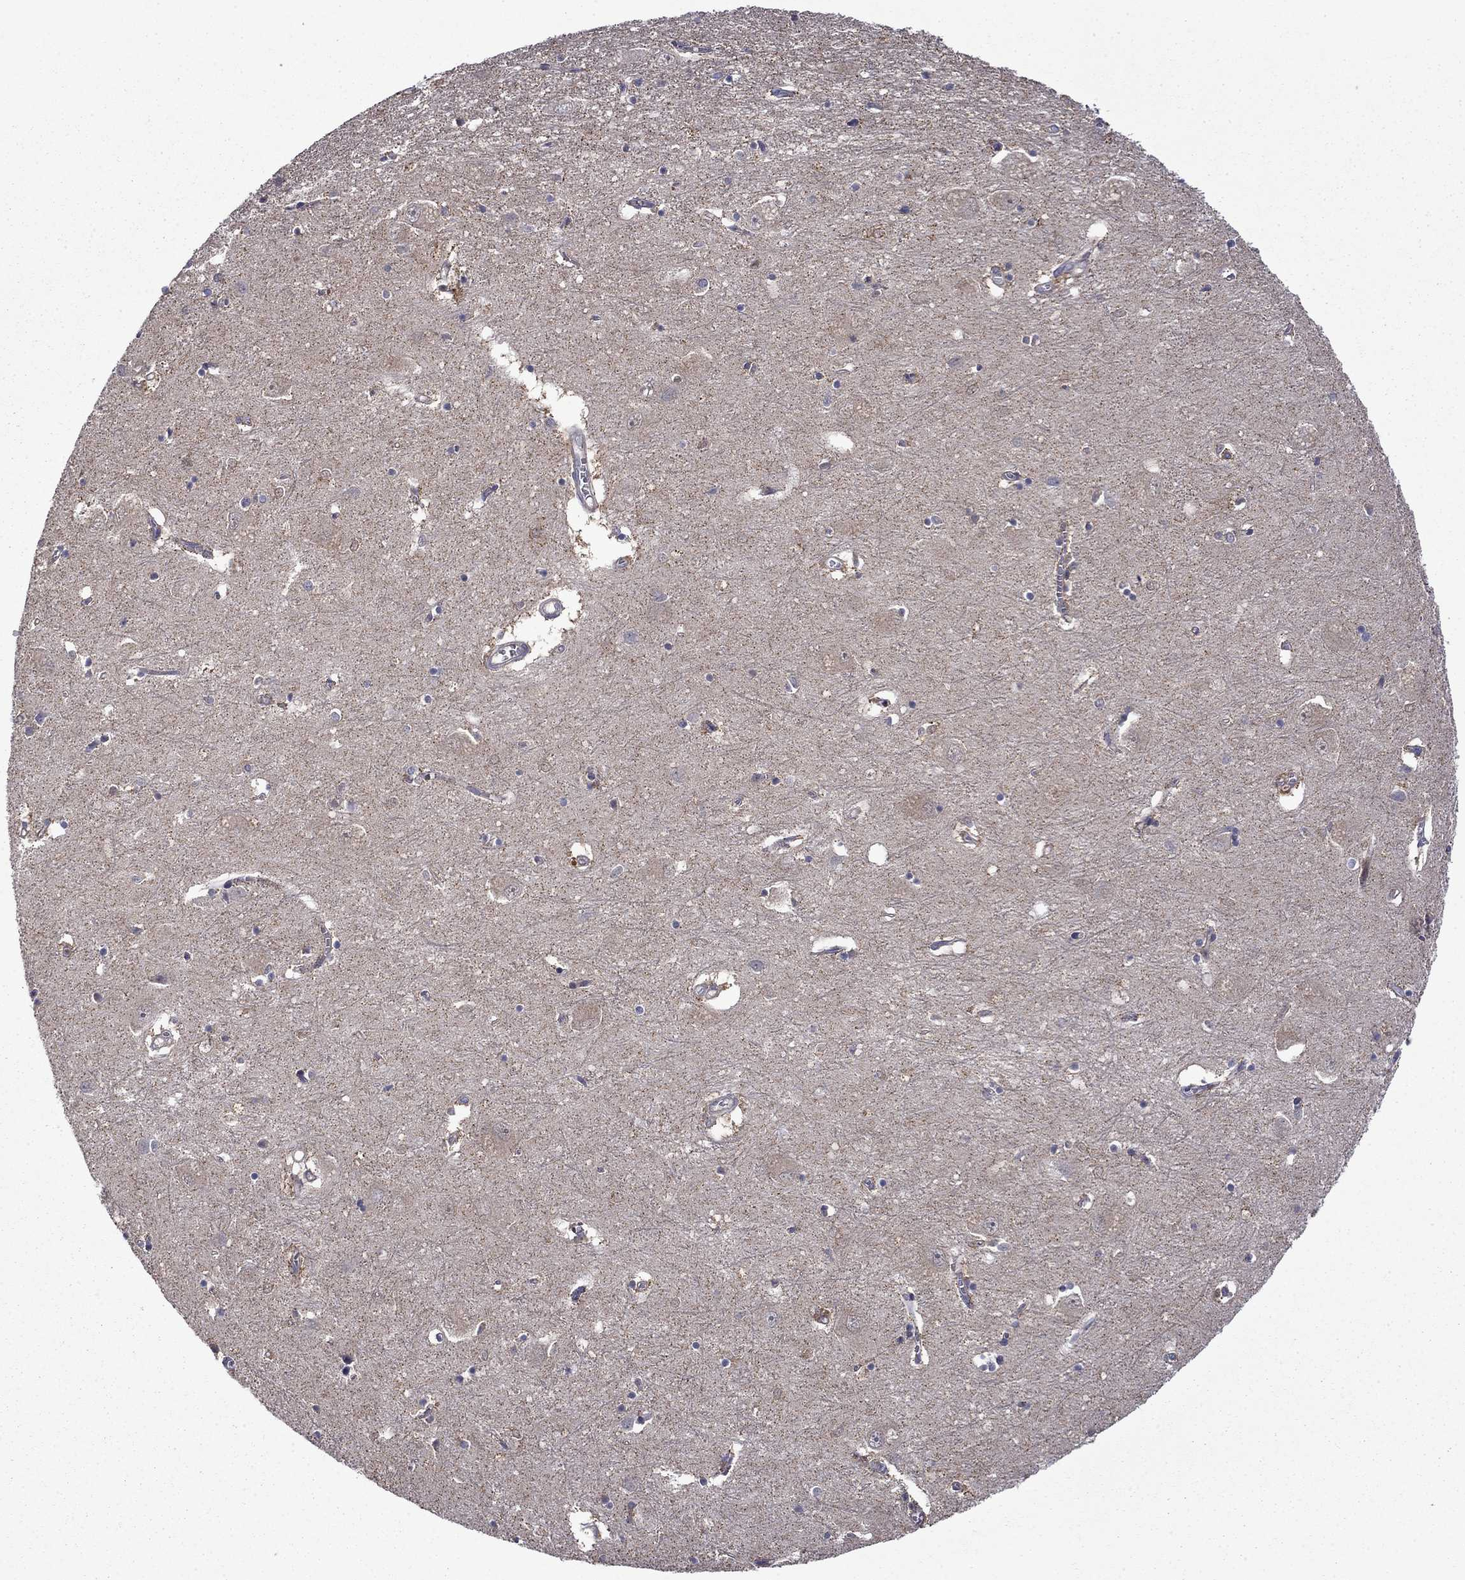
{"staining": {"intensity": "moderate", "quantity": "<25%", "location": "cytoplasmic/membranous"}, "tissue": "caudate", "cell_type": "Glial cells", "image_type": "normal", "snomed": [{"axis": "morphology", "description": "Normal tissue, NOS"}, {"axis": "topography", "description": "Lateral ventricle wall"}], "caption": "About <25% of glial cells in unremarkable caudate display moderate cytoplasmic/membranous protein expression as visualized by brown immunohistochemical staining.", "gene": "TPMT", "patient": {"sex": "male", "age": 54}}